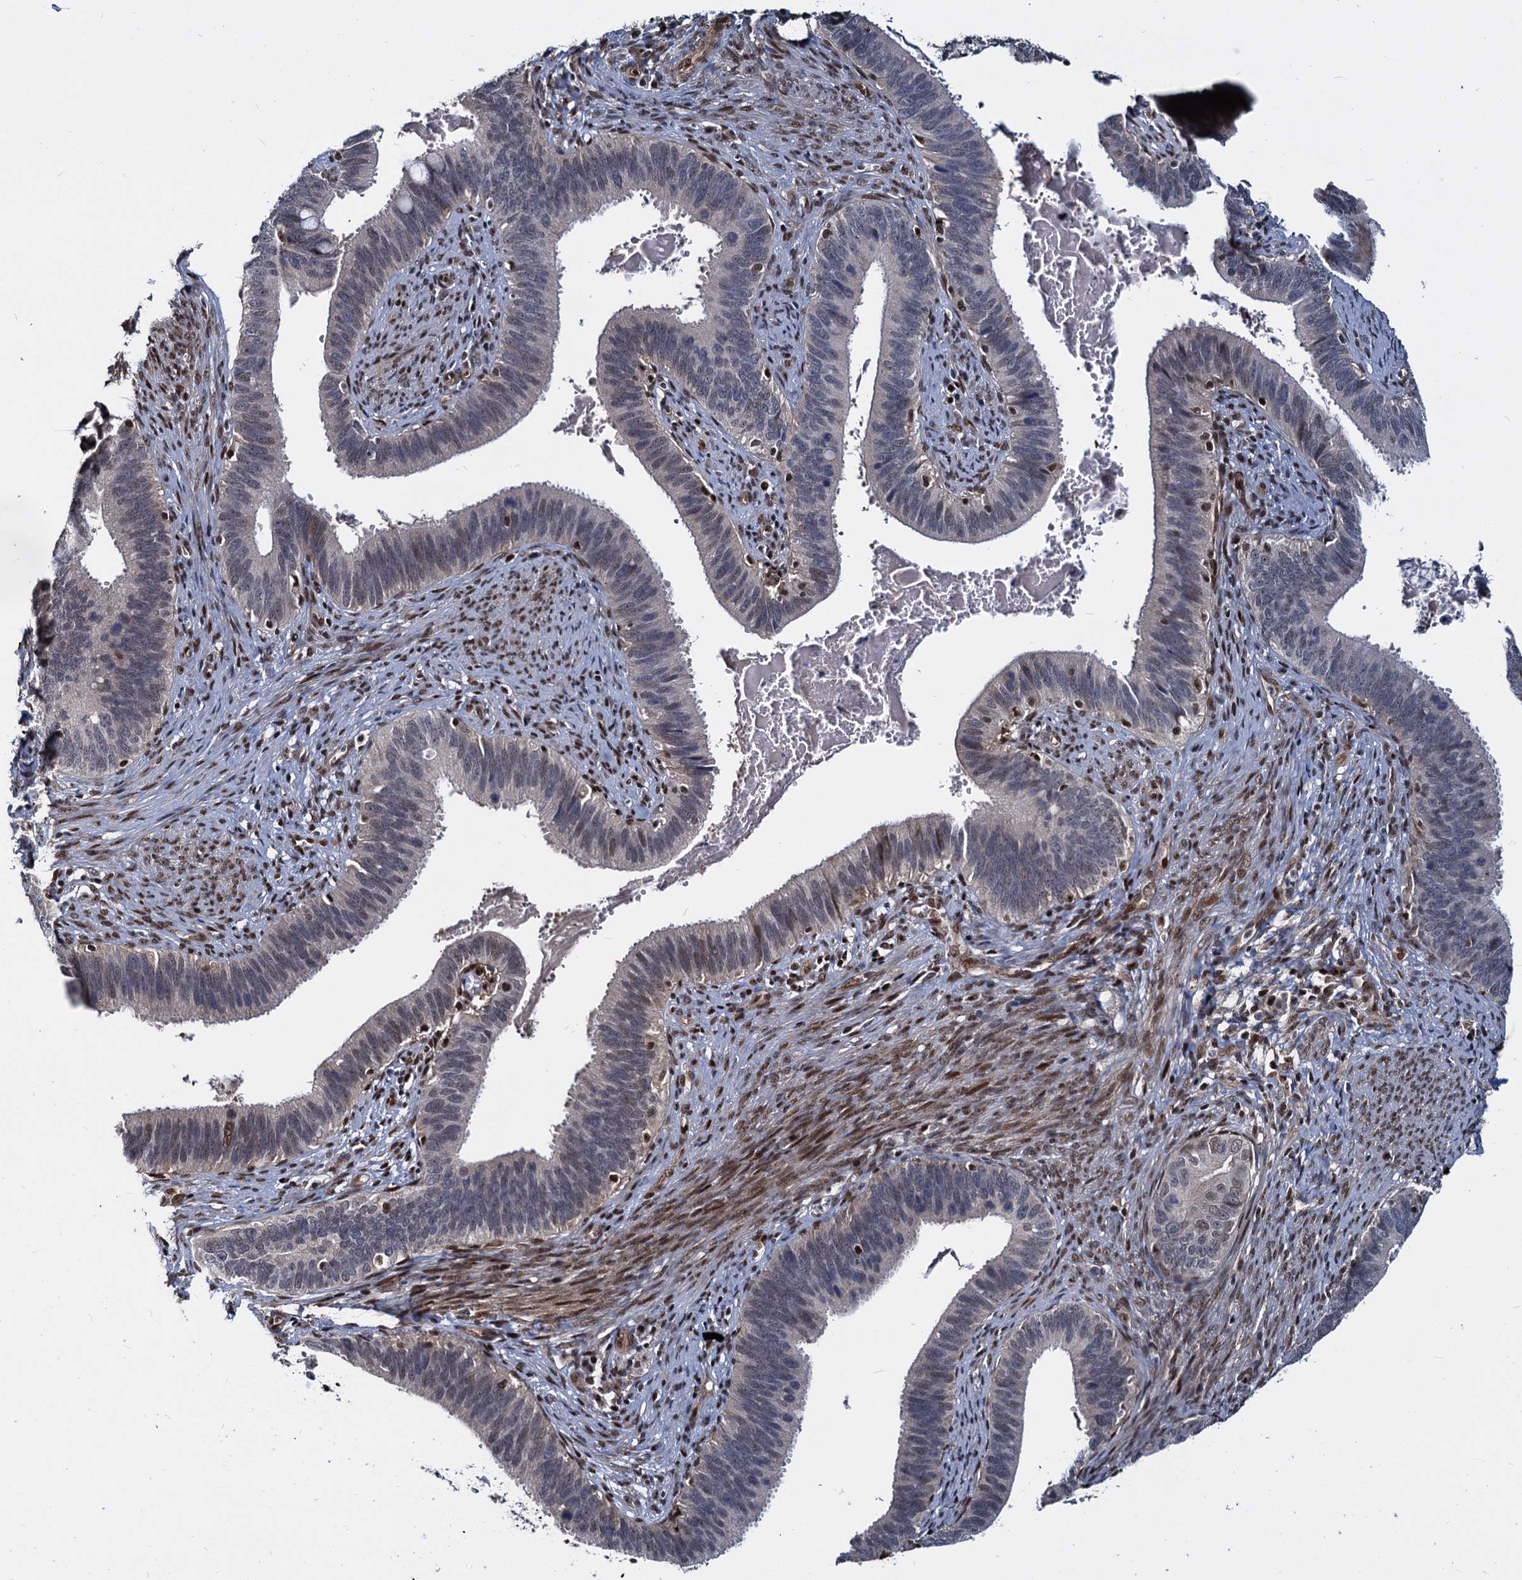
{"staining": {"intensity": "weak", "quantity": "25%-75%", "location": "nuclear"}, "tissue": "cervical cancer", "cell_type": "Tumor cells", "image_type": "cancer", "snomed": [{"axis": "morphology", "description": "Adenocarcinoma, NOS"}, {"axis": "topography", "description": "Cervix"}], "caption": "Immunohistochemical staining of human cervical adenocarcinoma displays weak nuclear protein positivity in approximately 25%-75% of tumor cells.", "gene": "UBLCP1", "patient": {"sex": "female", "age": 42}}